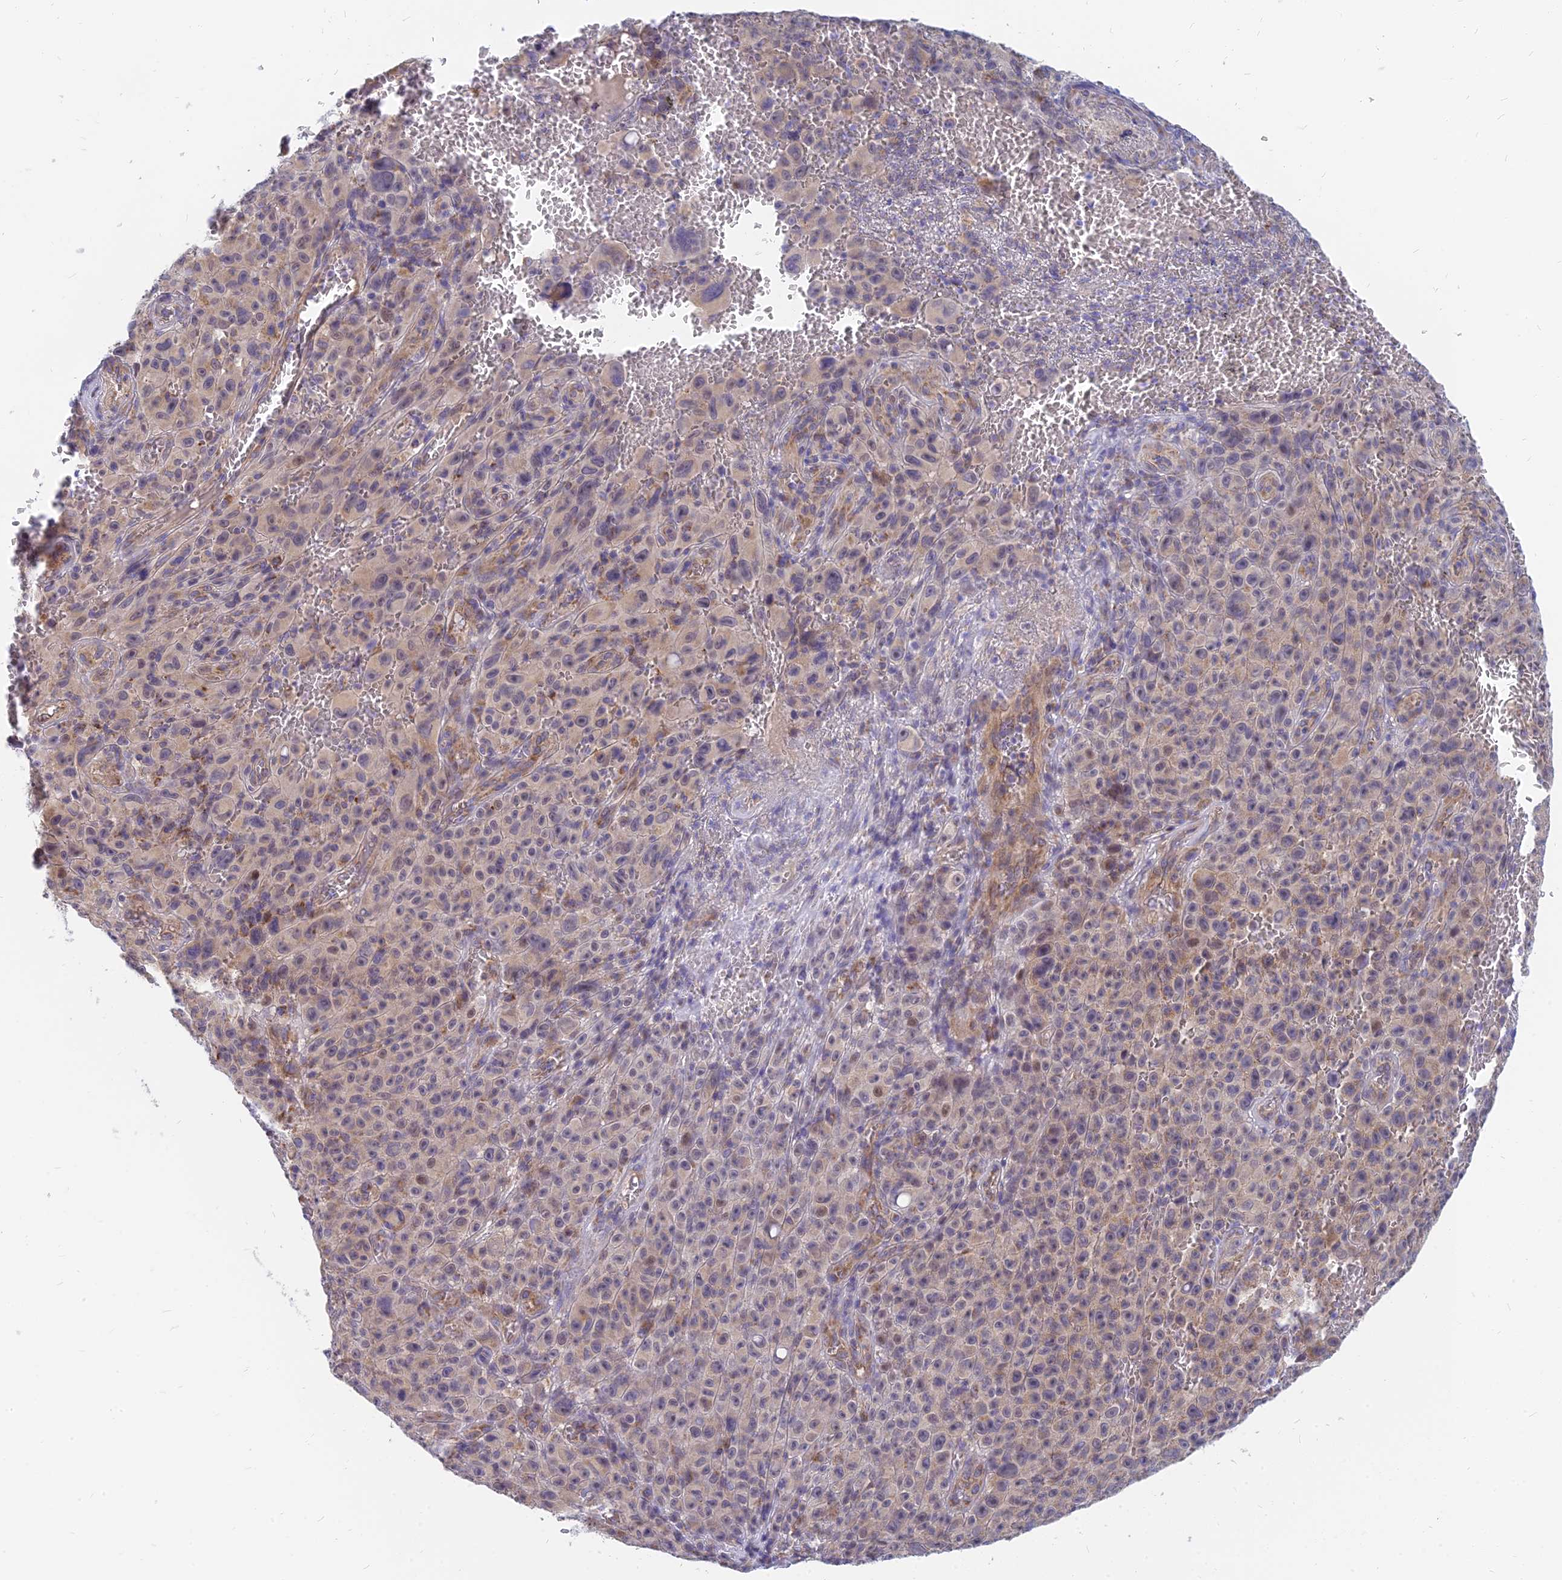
{"staining": {"intensity": "weak", "quantity": "25%-75%", "location": "cytoplasmic/membranous"}, "tissue": "melanoma", "cell_type": "Tumor cells", "image_type": "cancer", "snomed": [{"axis": "morphology", "description": "Malignant melanoma, NOS"}, {"axis": "topography", "description": "Skin"}], "caption": "High-magnification brightfield microscopy of malignant melanoma stained with DAB (3,3'-diaminobenzidine) (brown) and counterstained with hematoxylin (blue). tumor cells exhibit weak cytoplasmic/membranous positivity is seen in about25%-75% of cells.", "gene": "MRPL15", "patient": {"sex": "female", "age": 82}}